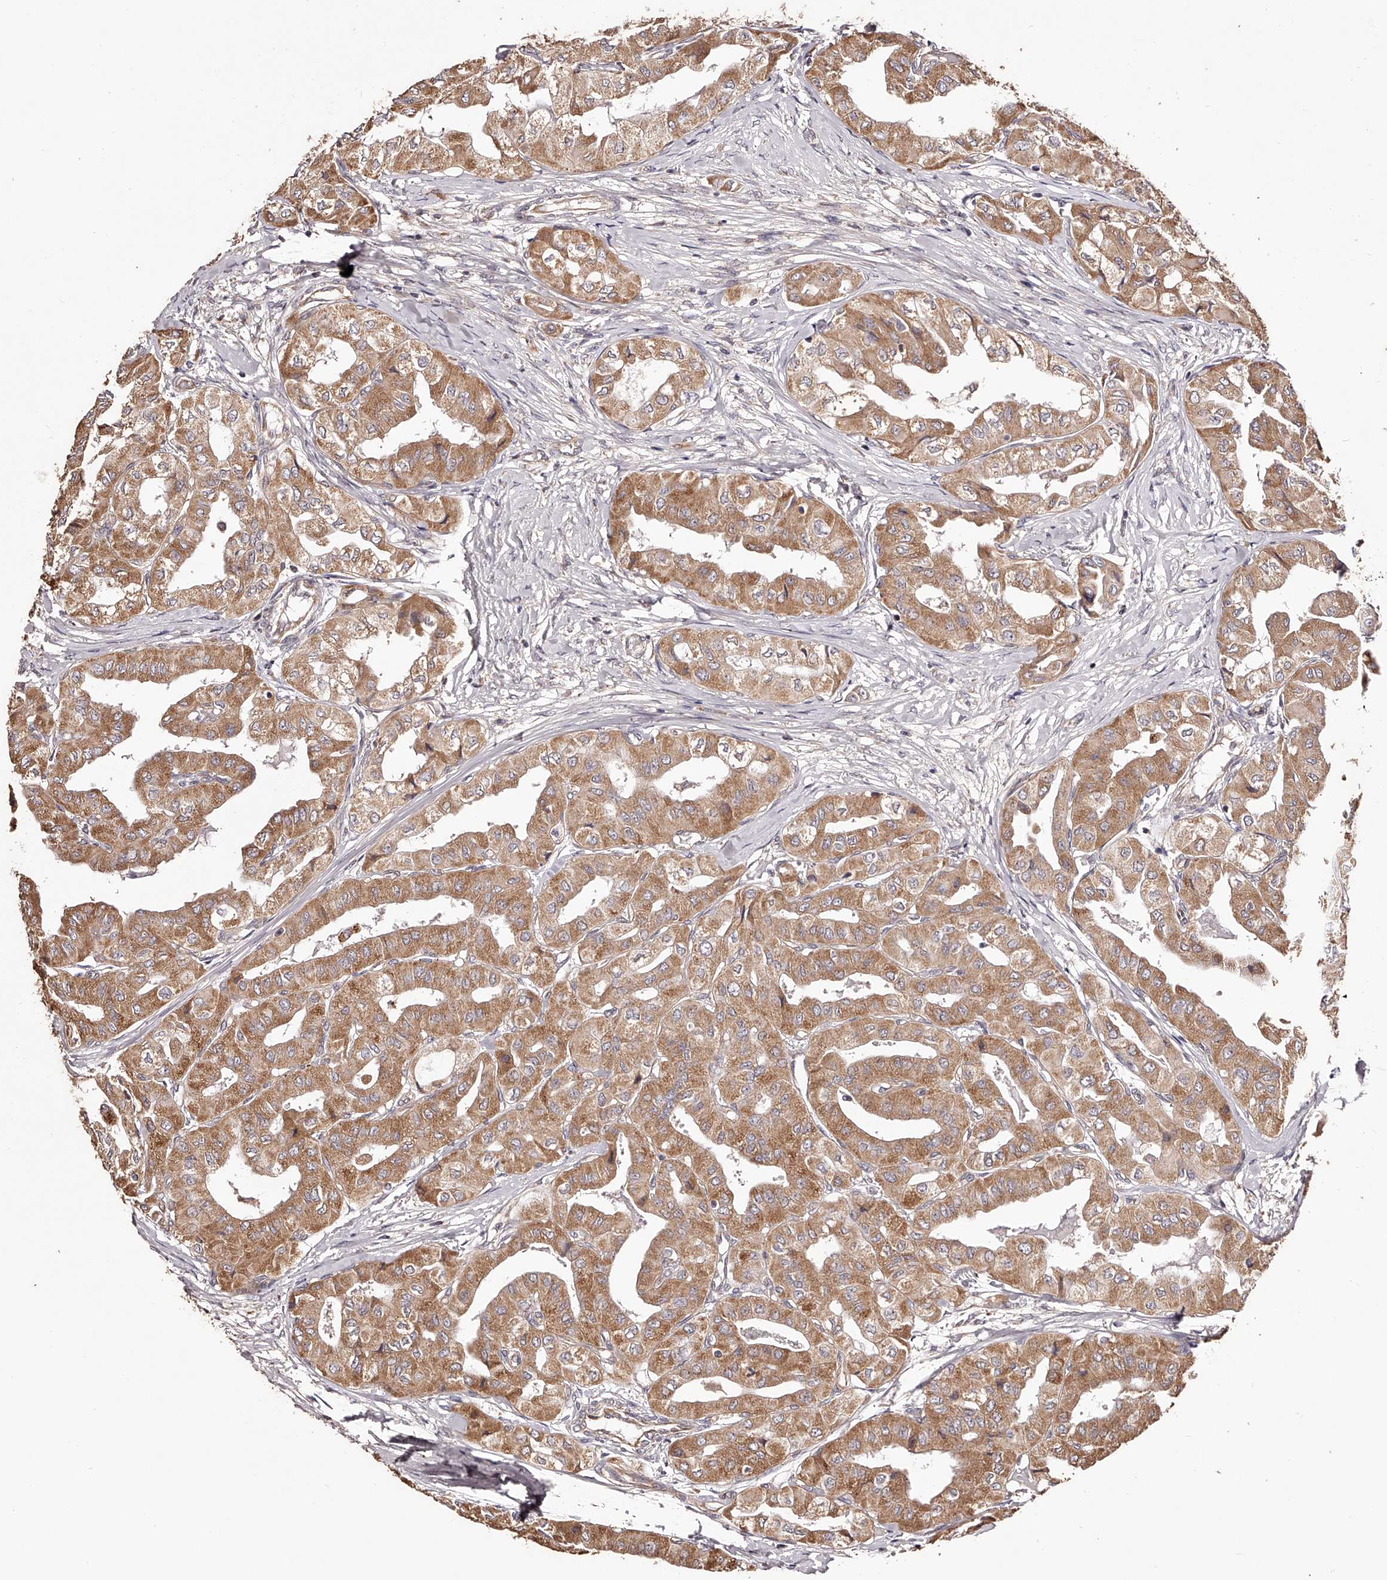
{"staining": {"intensity": "moderate", "quantity": ">75%", "location": "cytoplasmic/membranous"}, "tissue": "thyroid cancer", "cell_type": "Tumor cells", "image_type": "cancer", "snomed": [{"axis": "morphology", "description": "Papillary adenocarcinoma, NOS"}, {"axis": "topography", "description": "Thyroid gland"}], "caption": "Thyroid cancer tissue reveals moderate cytoplasmic/membranous expression in approximately >75% of tumor cells, visualized by immunohistochemistry.", "gene": "USP21", "patient": {"sex": "female", "age": 59}}